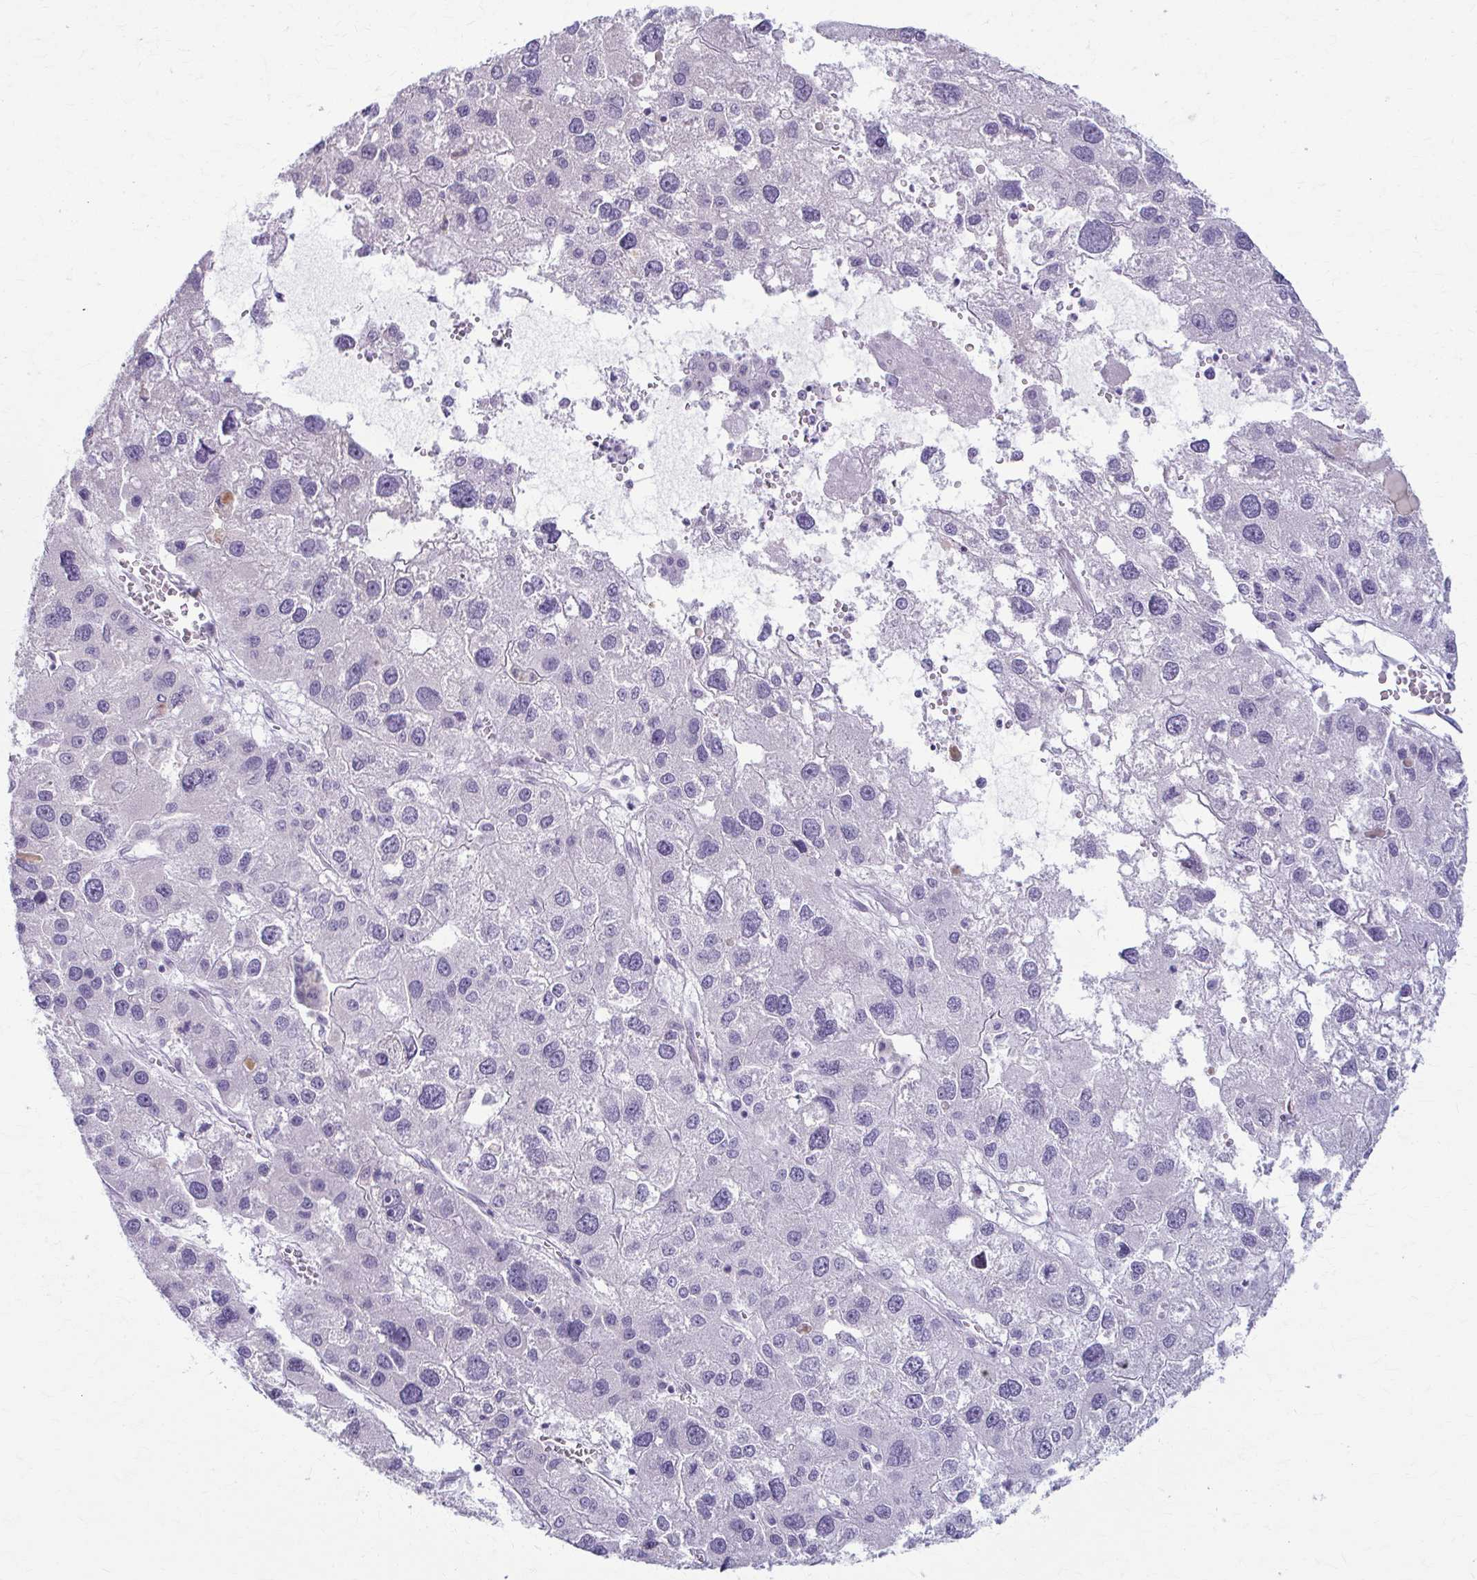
{"staining": {"intensity": "negative", "quantity": "none", "location": "none"}, "tissue": "liver cancer", "cell_type": "Tumor cells", "image_type": "cancer", "snomed": [{"axis": "morphology", "description": "Carcinoma, Hepatocellular, NOS"}, {"axis": "topography", "description": "Liver"}], "caption": "Tumor cells are negative for brown protein staining in liver cancer.", "gene": "LDLRAP1", "patient": {"sex": "male", "age": 73}}